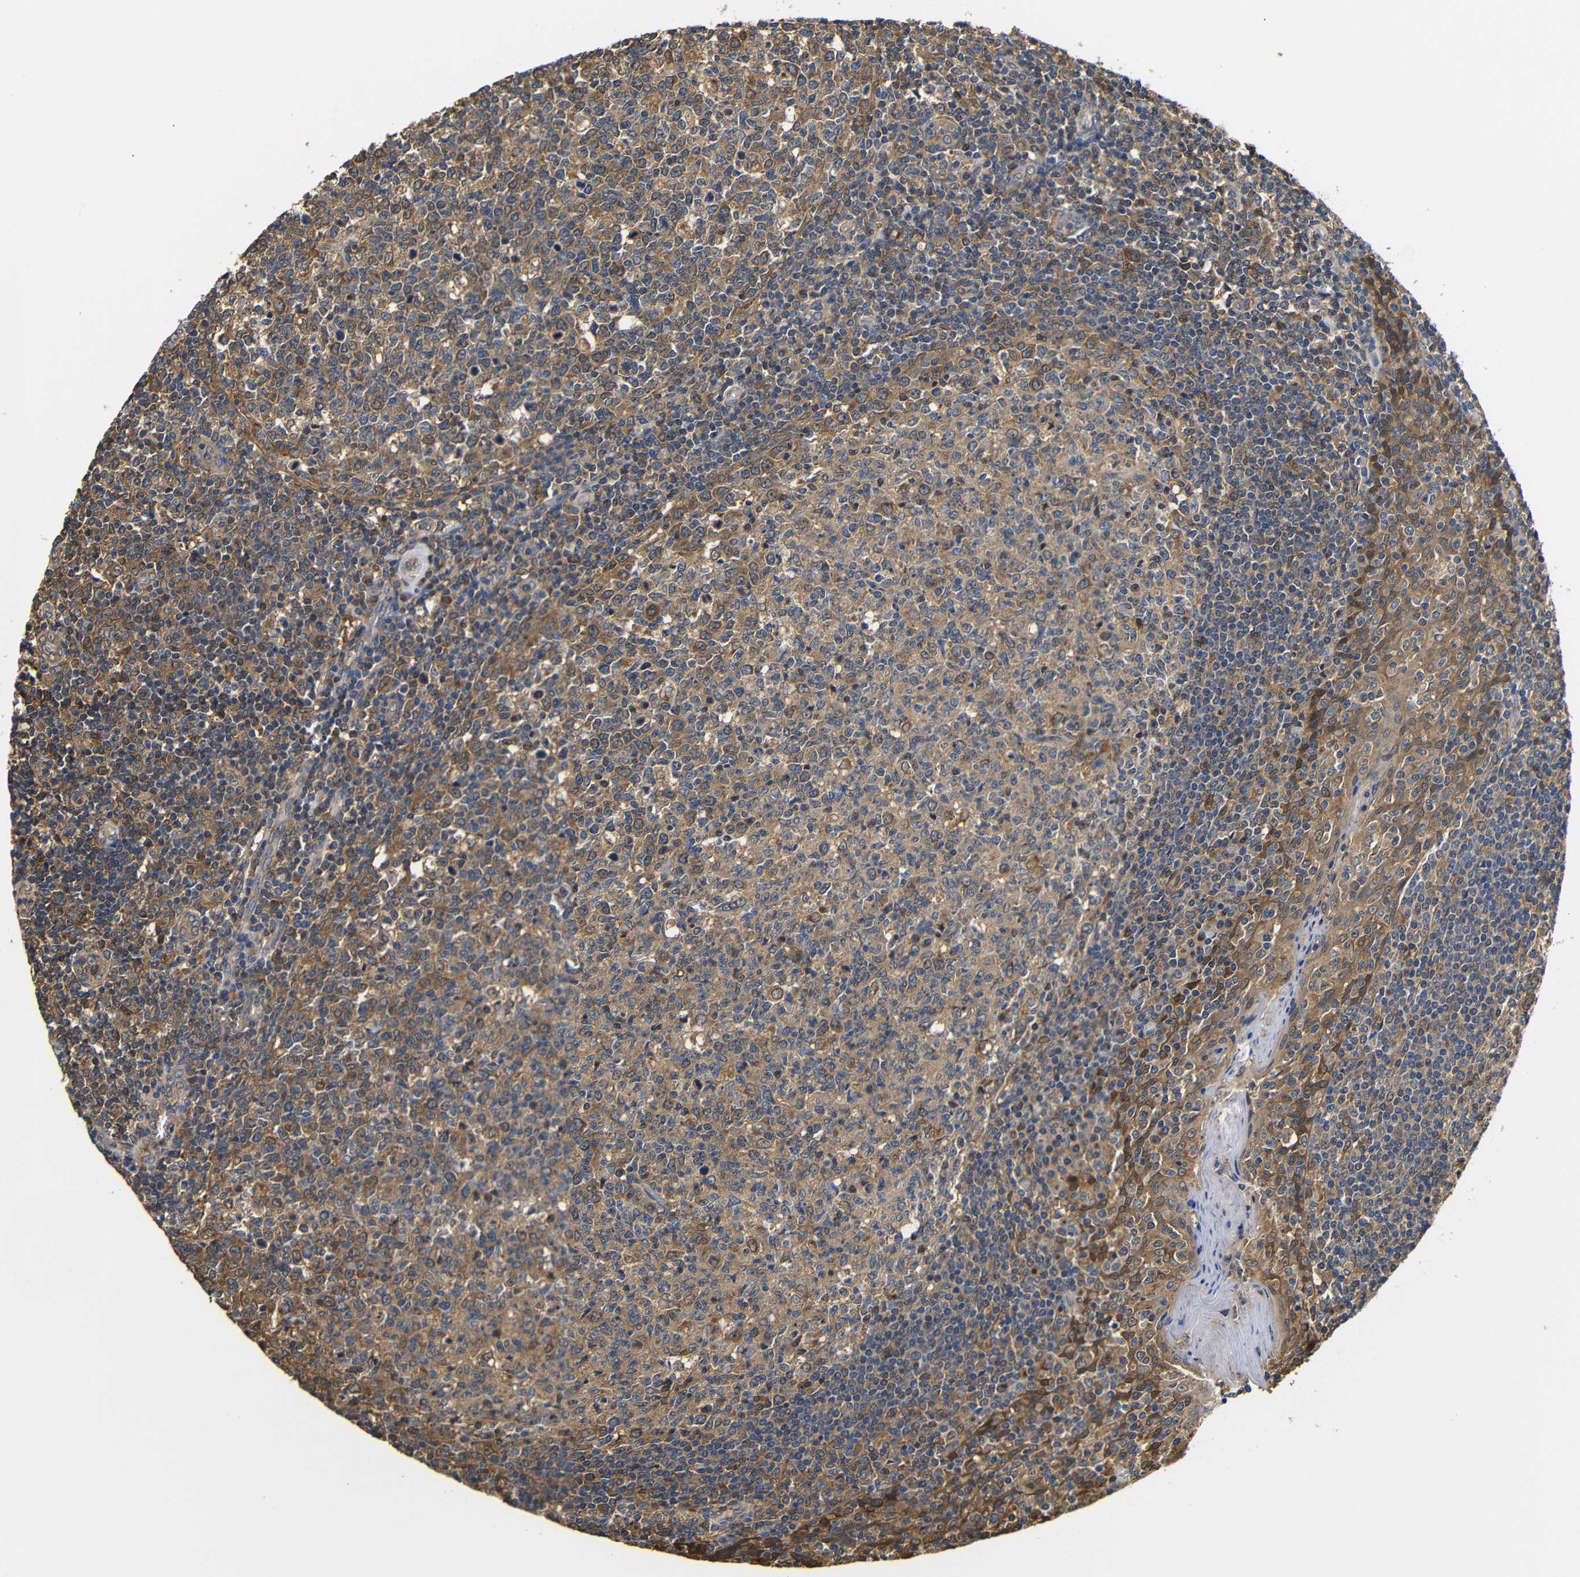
{"staining": {"intensity": "moderate", "quantity": ">75%", "location": "cytoplasmic/membranous"}, "tissue": "tonsil", "cell_type": "Germinal center cells", "image_type": "normal", "snomed": [{"axis": "morphology", "description": "Normal tissue, NOS"}, {"axis": "topography", "description": "Tonsil"}], "caption": "A photomicrograph of human tonsil stained for a protein reveals moderate cytoplasmic/membranous brown staining in germinal center cells. The protein of interest is stained brown, and the nuclei are stained in blue (DAB IHC with brightfield microscopy, high magnification).", "gene": "LRRCC1", "patient": {"sex": "female", "age": 19}}